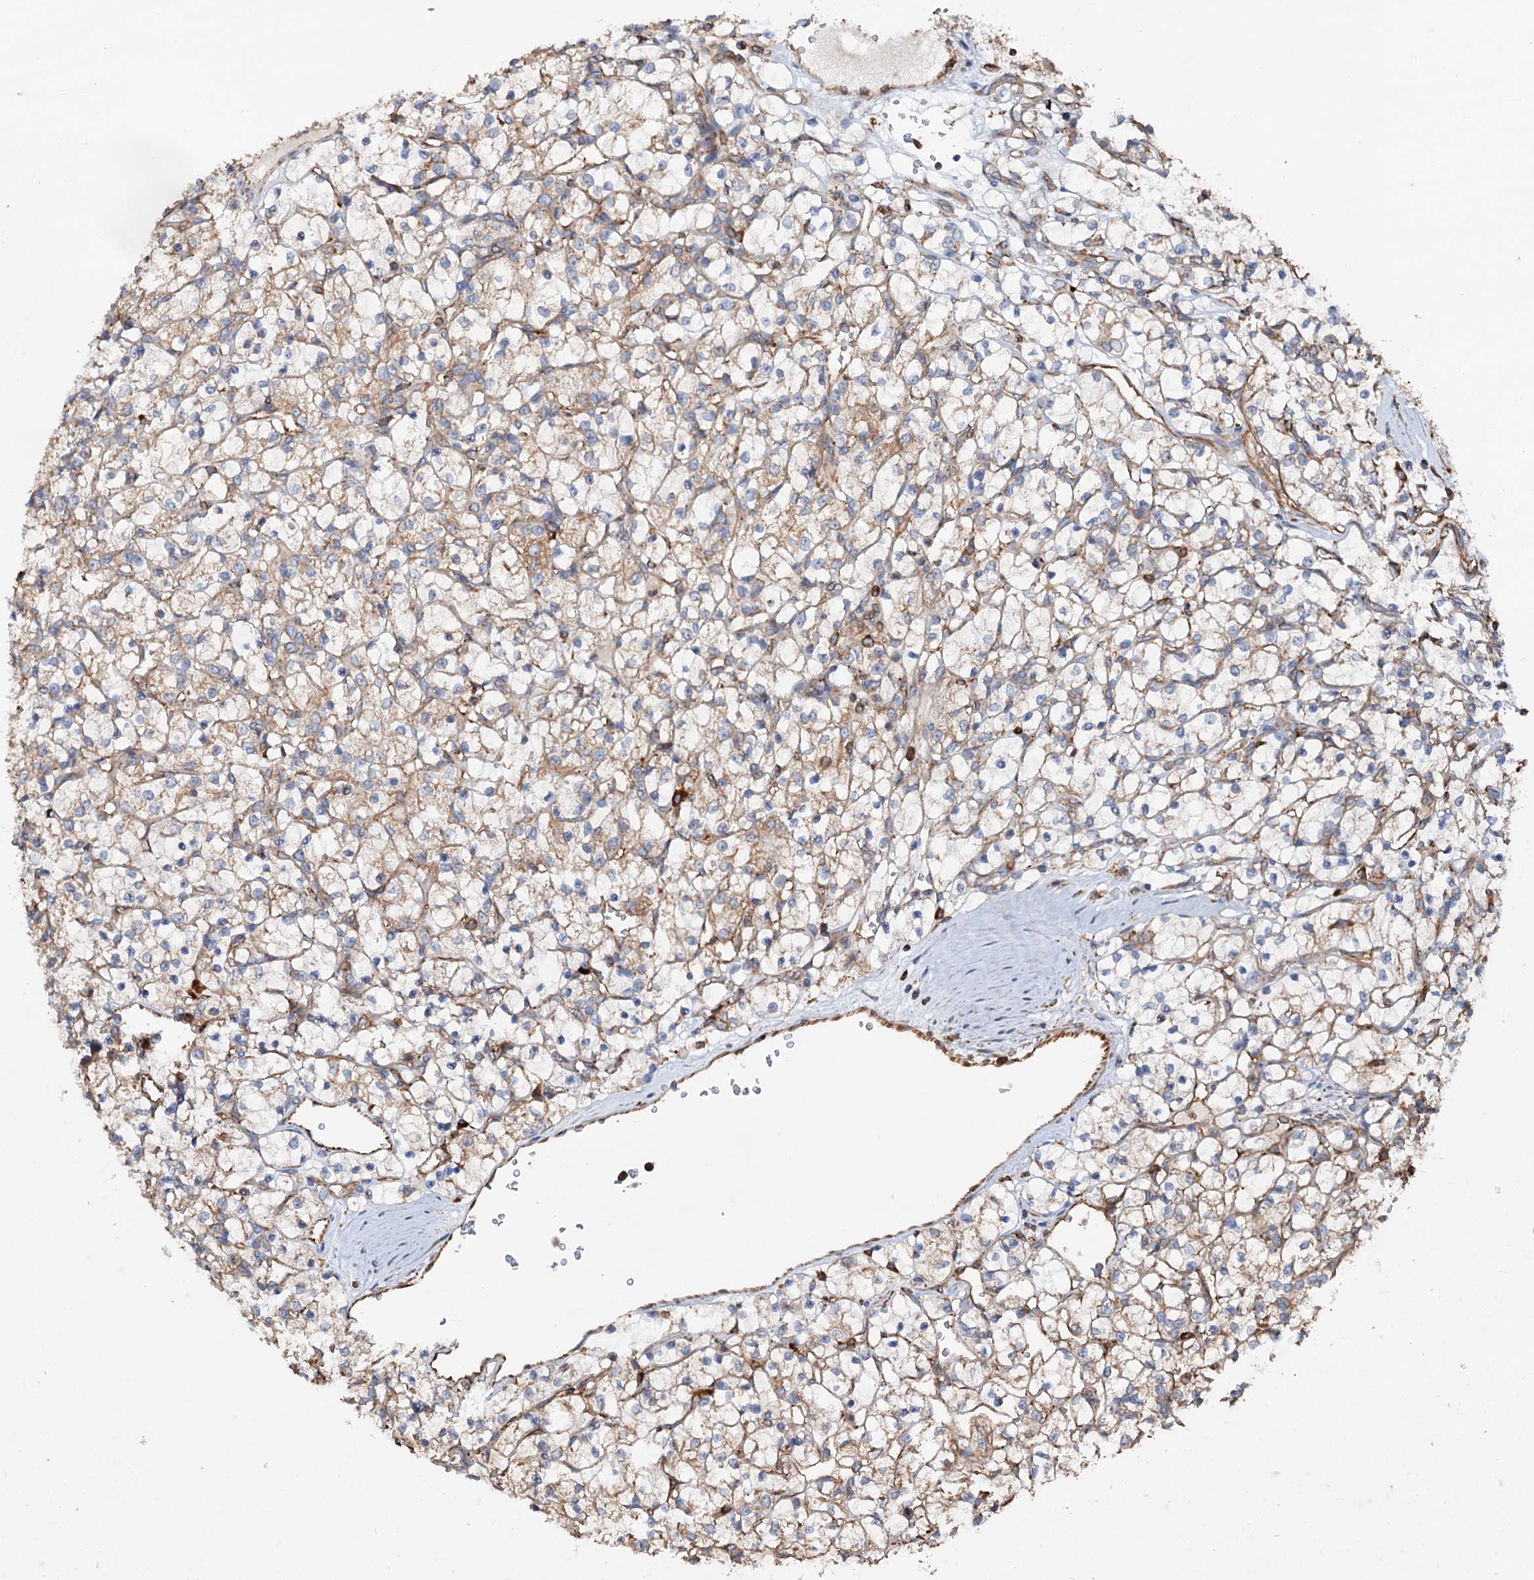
{"staining": {"intensity": "weak", "quantity": "25%-75%", "location": "cytoplasmic/membranous"}, "tissue": "renal cancer", "cell_type": "Tumor cells", "image_type": "cancer", "snomed": [{"axis": "morphology", "description": "Adenocarcinoma, NOS"}, {"axis": "topography", "description": "Kidney"}], "caption": "This photomicrograph shows immunohistochemistry staining of adenocarcinoma (renal), with low weak cytoplasmic/membranous positivity in approximately 25%-75% of tumor cells.", "gene": "ERP29", "patient": {"sex": "female", "age": 69}}